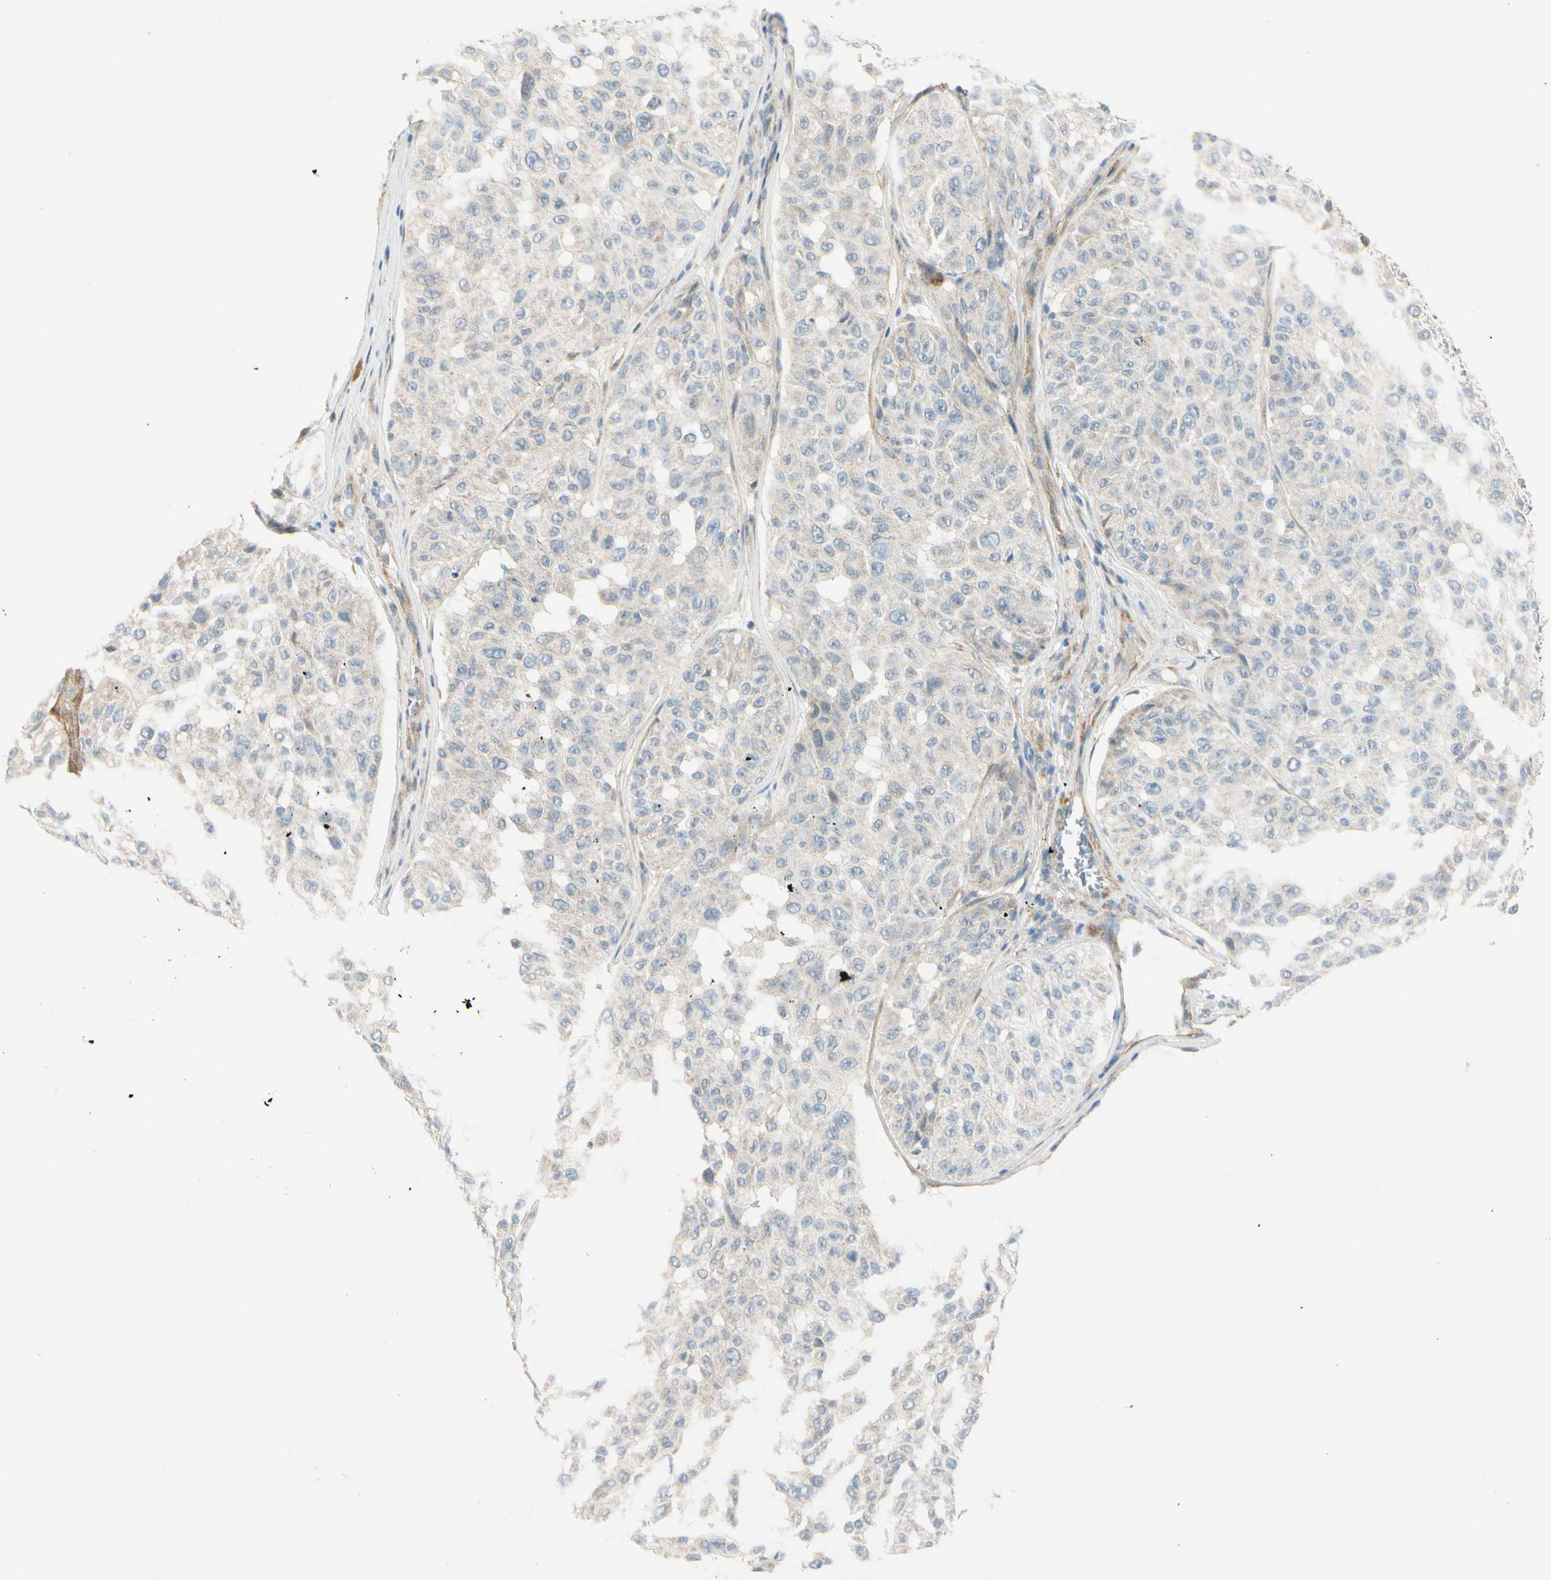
{"staining": {"intensity": "negative", "quantity": "none", "location": "none"}, "tissue": "melanoma", "cell_type": "Tumor cells", "image_type": "cancer", "snomed": [{"axis": "morphology", "description": "Malignant melanoma, NOS"}, {"axis": "topography", "description": "Skin"}], "caption": "A histopathology image of malignant melanoma stained for a protein demonstrates no brown staining in tumor cells.", "gene": "FHL2", "patient": {"sex": "female", "age": 46}}